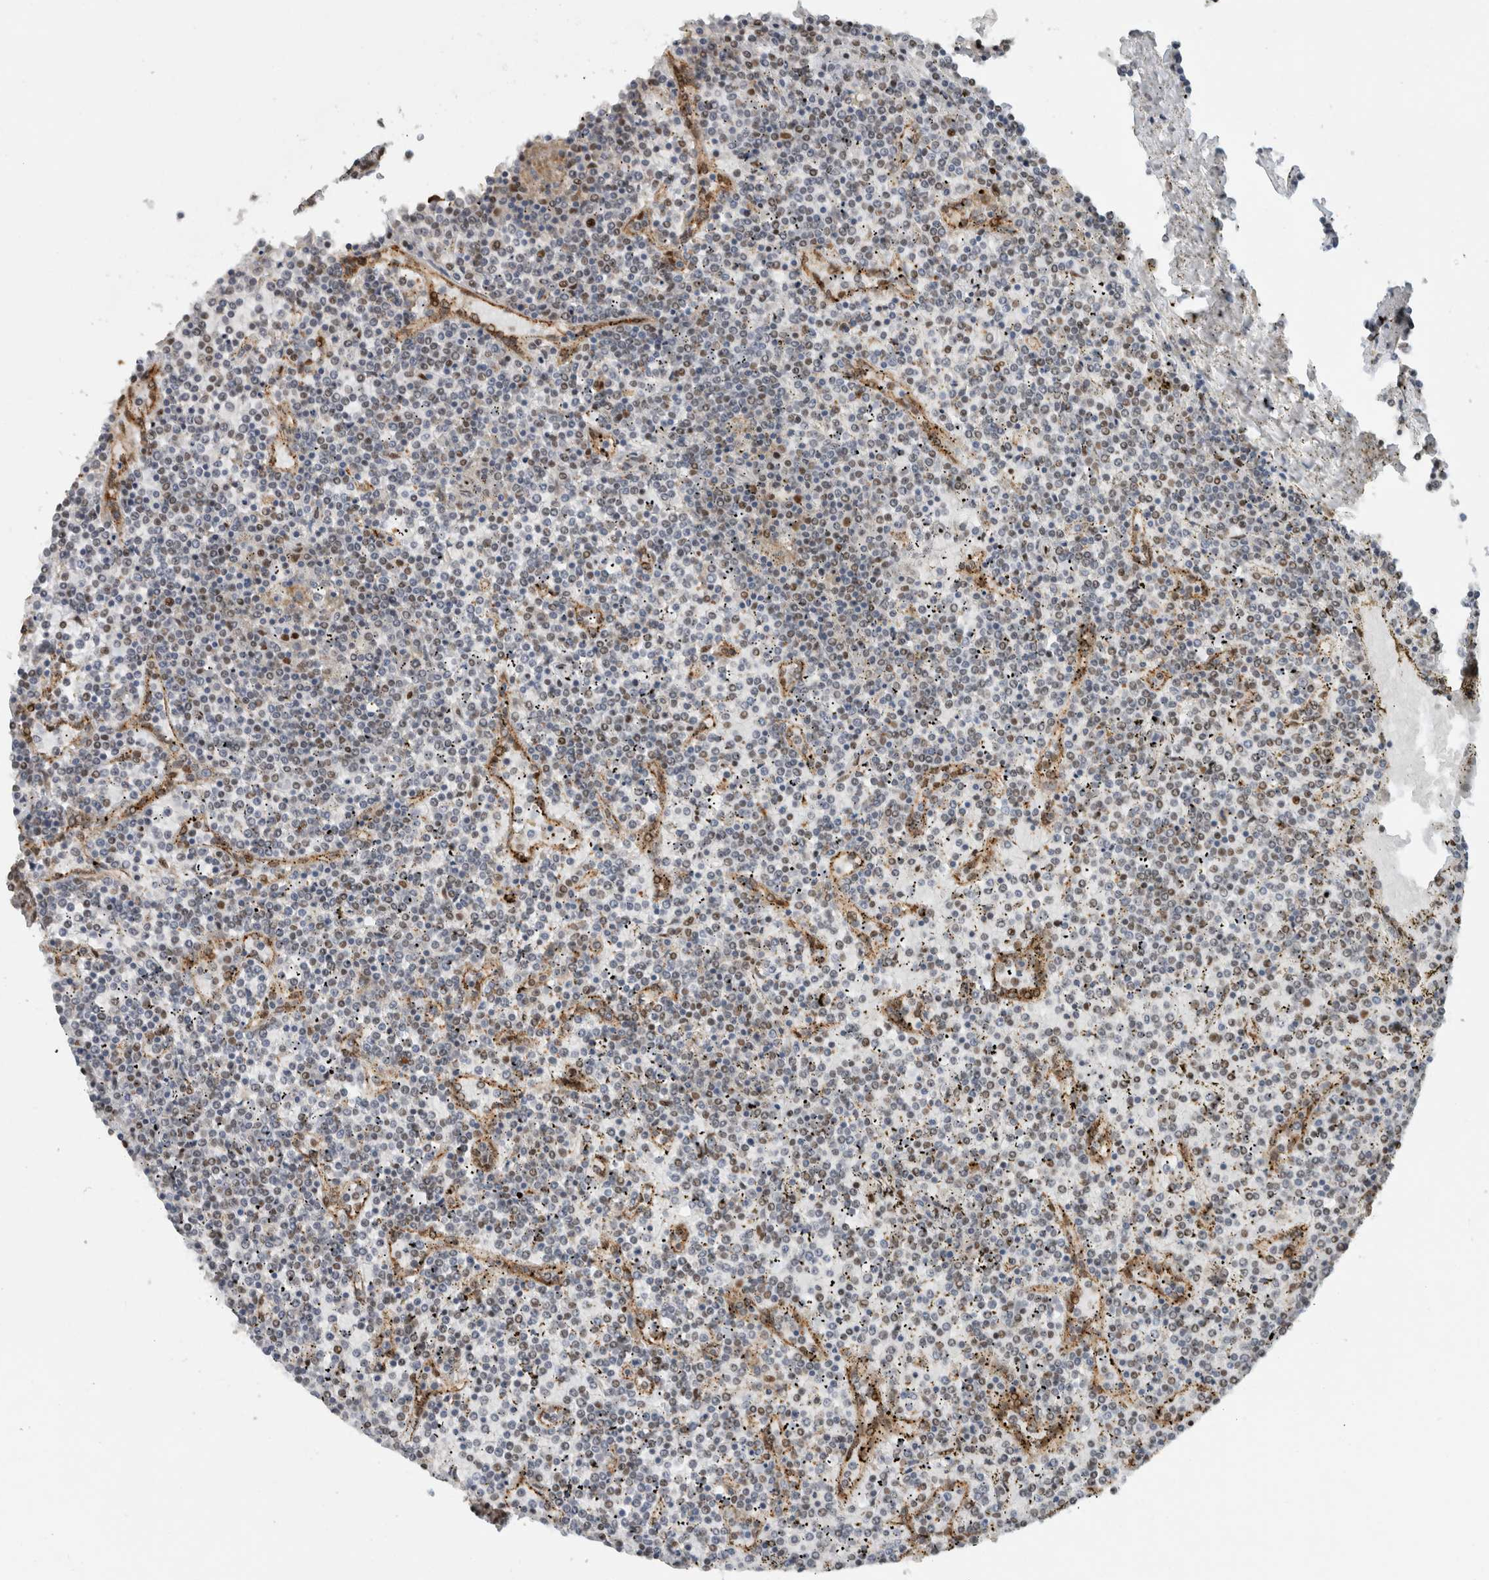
{"staining": {"intensity": "weak", "quantity": "<25%", "location": "nuclear"}, "tissue": "lymphoma", "cell_type": "Tumor cells", "image_type": "cancer", "snomed": [{"axis": "morphology", "description": "Malignant lymphoma, non-Hodgkin's type, Low grade"}, {"axis": "topography", "description": "Spleen"}], "caption": "Malignant lymphoma, non-Hodgkin's type (low-grade) was stained to show a protein in brown. There is no significant expression in tumor cells.", "gene": "HNRNPR", "patient": {"sex": "female", "age": 19}}